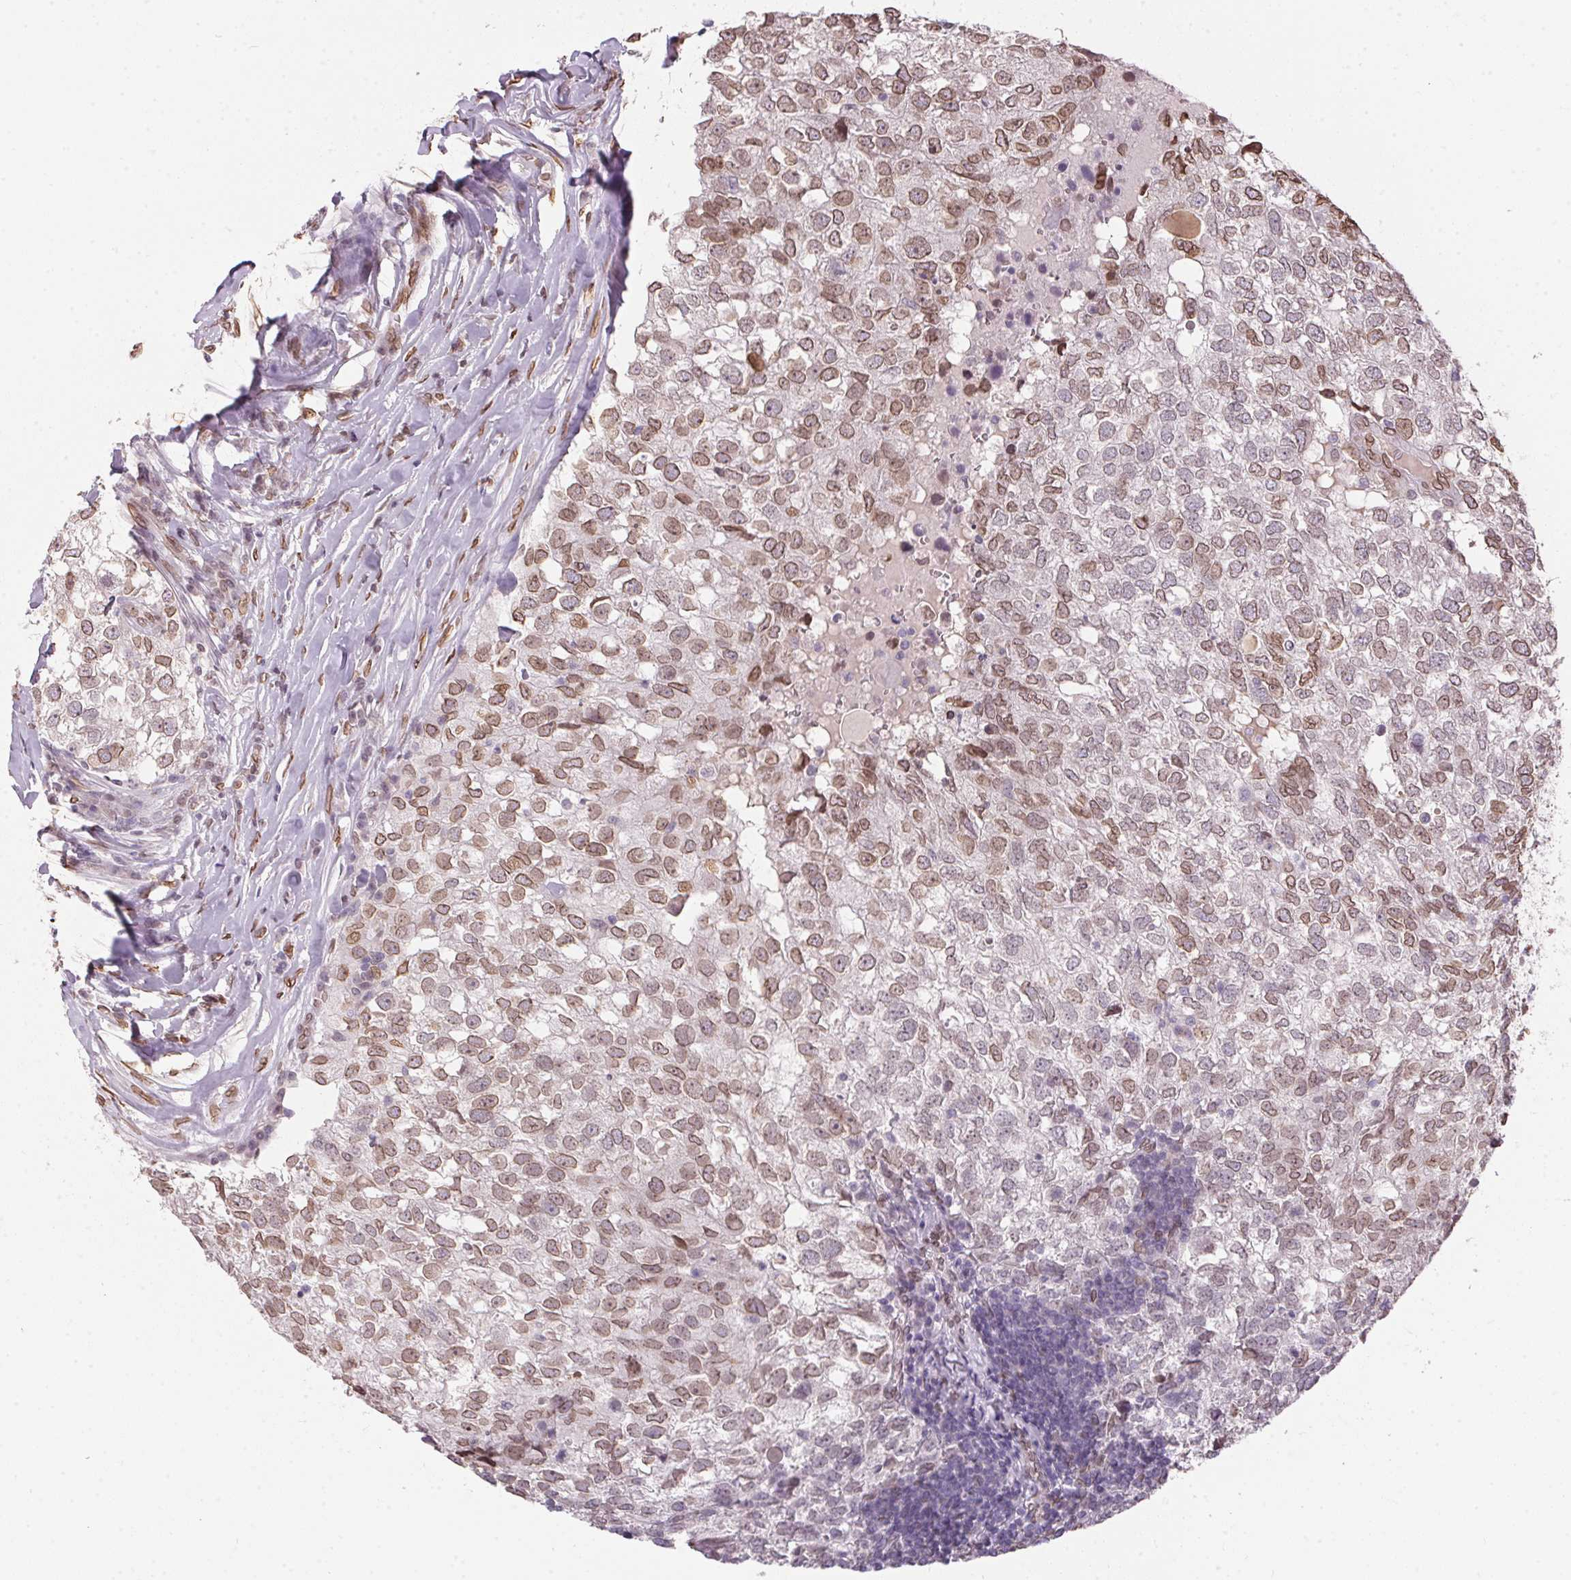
{"staining": {"intensity": "moderate", "quantity": ">75%", "location": "cytoplasmic/membranous,nuclear"}, "tissue": "breast cancer", "cell_type": "Tumor cells", "image_type": "cancer", "snomed": [{"axis": "morphology", "description": "Duct carcinoma"}, {"axis": "topography", "description": "Breast"}], "caption": "Brown immunohistochemical staining in breast cancer shows moderate cytoplasmic/membranous and nuclear positivity in about >75% of tumor cells. Ihc stains the protein in brown and the nuclei are stained blue.", "gene": "TMEM175", "patient": {"sex": "female", "age": 30}}